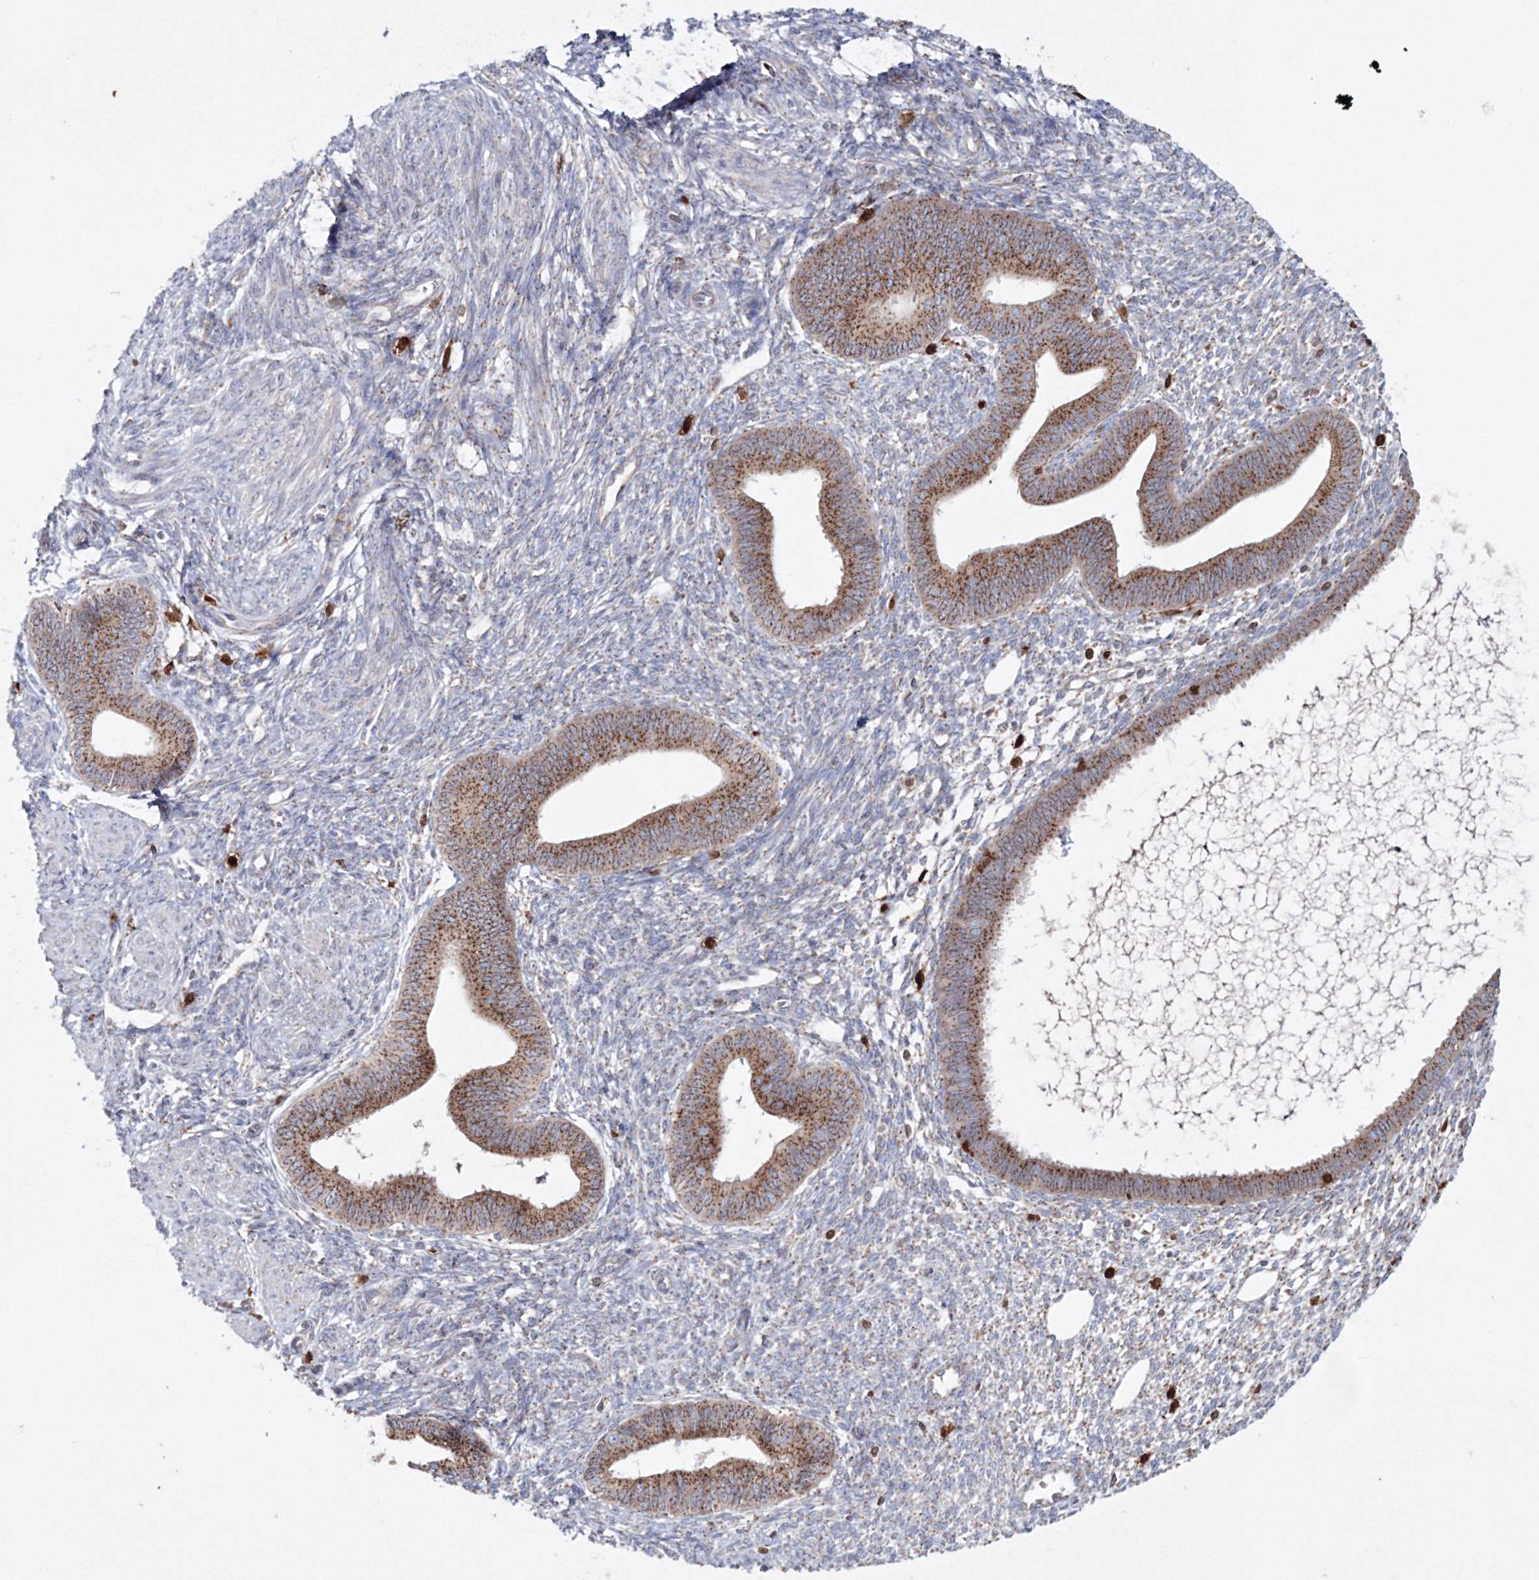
{"staining": {"intensity": "negative", "quantity": "none", "location": "none"}, "tissue": "endometrium", "cell_type": "Cells in endometrial stroma", "image_type": "normal", "snomed": [{"axis": "morphology", "description": "Normal tissue, NOS"}, {"axis": "topography", "description": "Endometrium"}], "caption": "Immunohistochemistry of unremarkable endometrium exhibits no staining in cells in endometrial stroma. (DAB immunohistochemistry (IHC) with hematoxylin counter stain).", "gene": "ARCN1", "patient": {"sex": "female", "age": 46}}